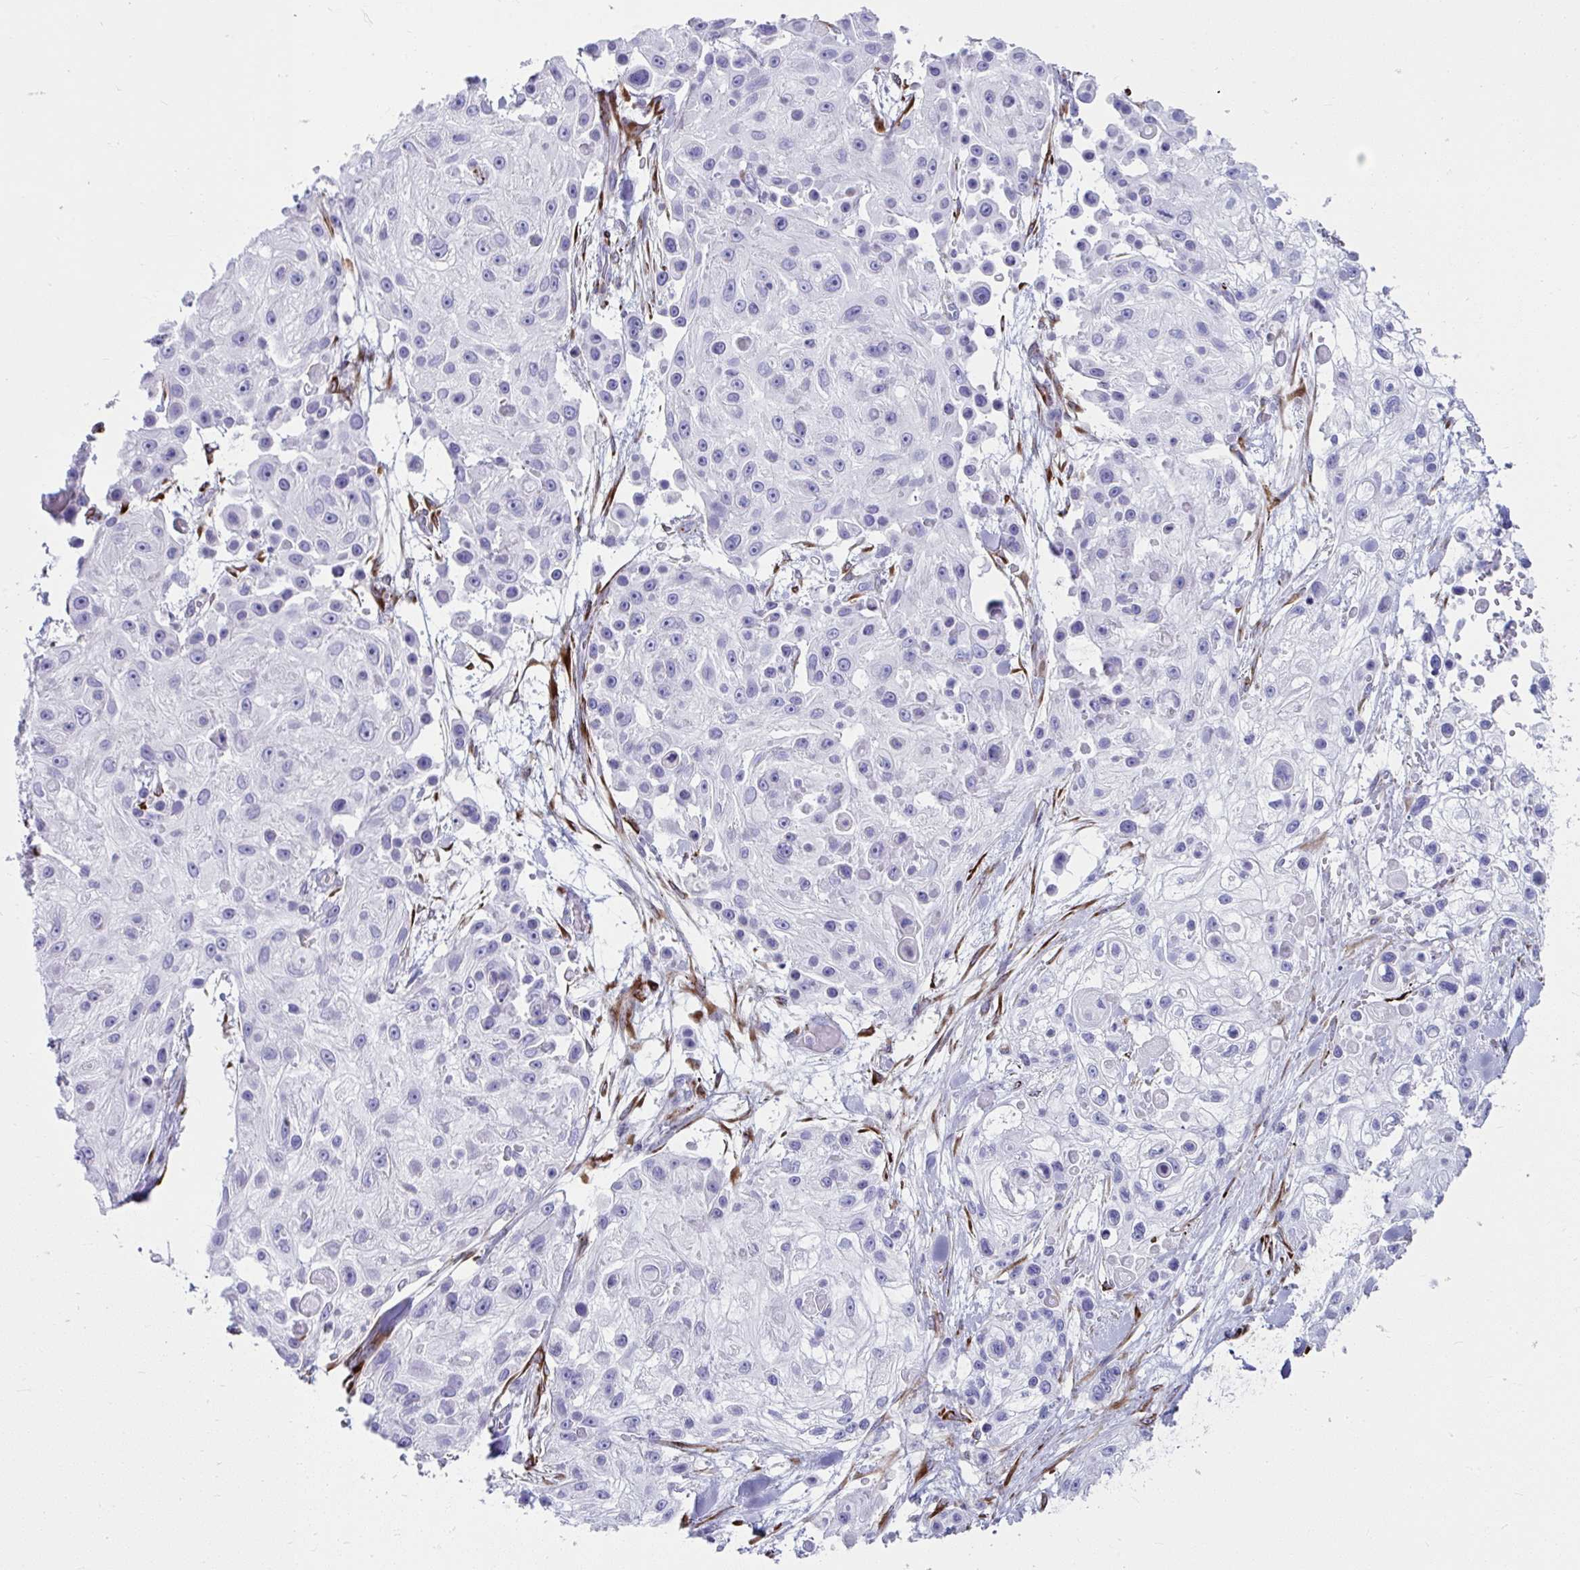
{"staining": {"intensity": "negative", "quantity": "none", "location": "none"}, "tissue": "skin cancer", "cell_type": "Tumor cells", "image_type": "cancer", "snomed": [{"axis": "morphology", "description": "Squamous cell carcinoma, NOS"}, {"axis": "topography", "description": "Skin"}], "caption": "Protein analysis of skin cancer shows no significant expression in tumor cells.", "gene": "GRXCR2", "patient": {"sex": "male", "age": 67}}